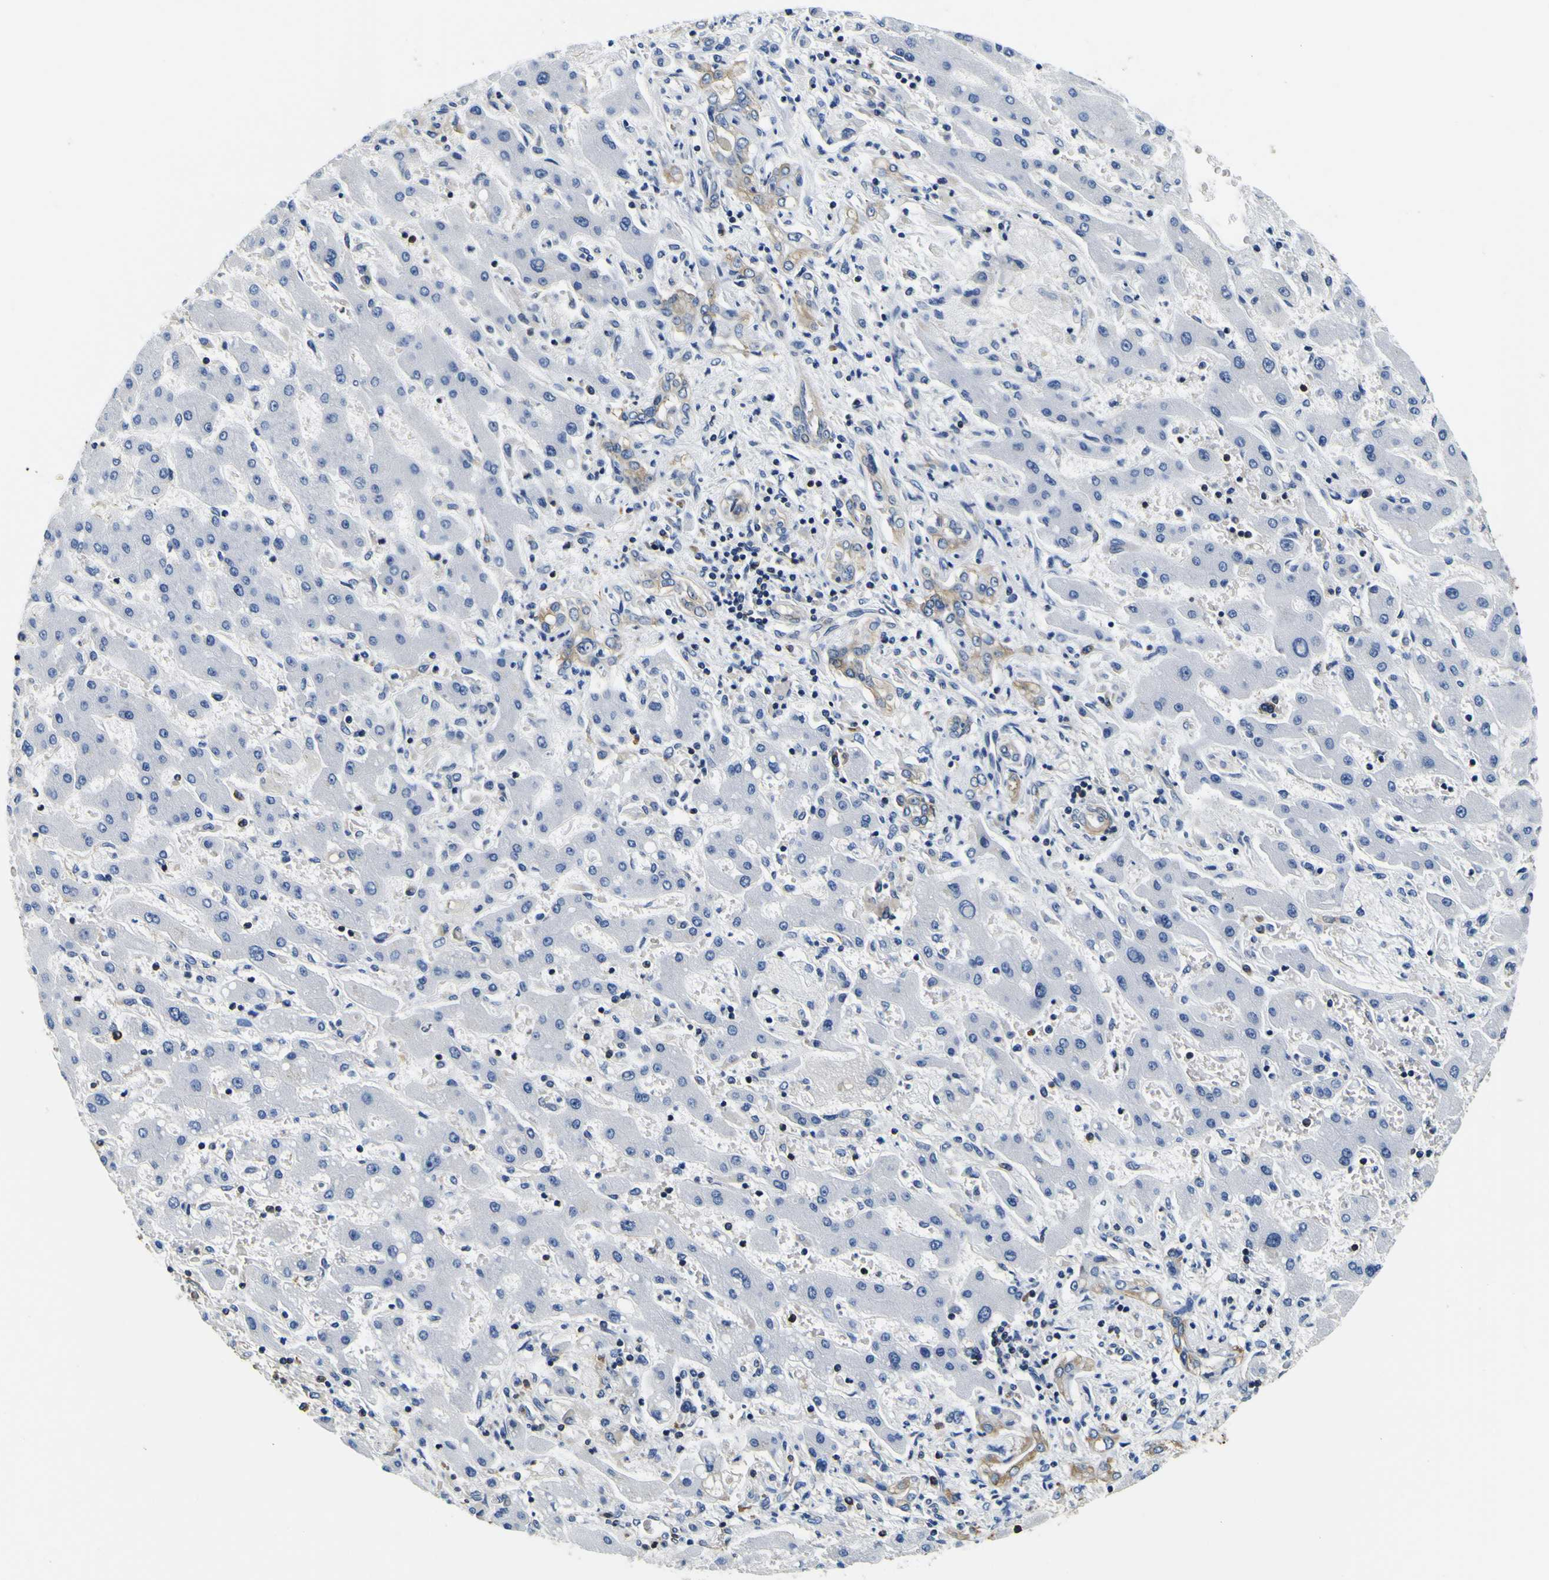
{"staining": {"intensity": "weak", "quantity": ">75%", "location": "cytoplasmic/membranous"}, "tissue": "liver cancer", "cell_type": "Tumor cells", "image_type": "cancer", "snomed": [{"axis": "morphology", "description": "Cholangiocarcinoma"}, {"axis": "topography", "description": "Liver"}], "caption": "This photomicrograph shows liver cancer stained with immunohistochemistry to label a protein in brown. The cytoplasmic/membranous of tumor cells show weak positivity for the protein. Nuclei are counter-stained blue.", "gene": "TUBA1B", "patient": {"sex": "male", "age": 50}}